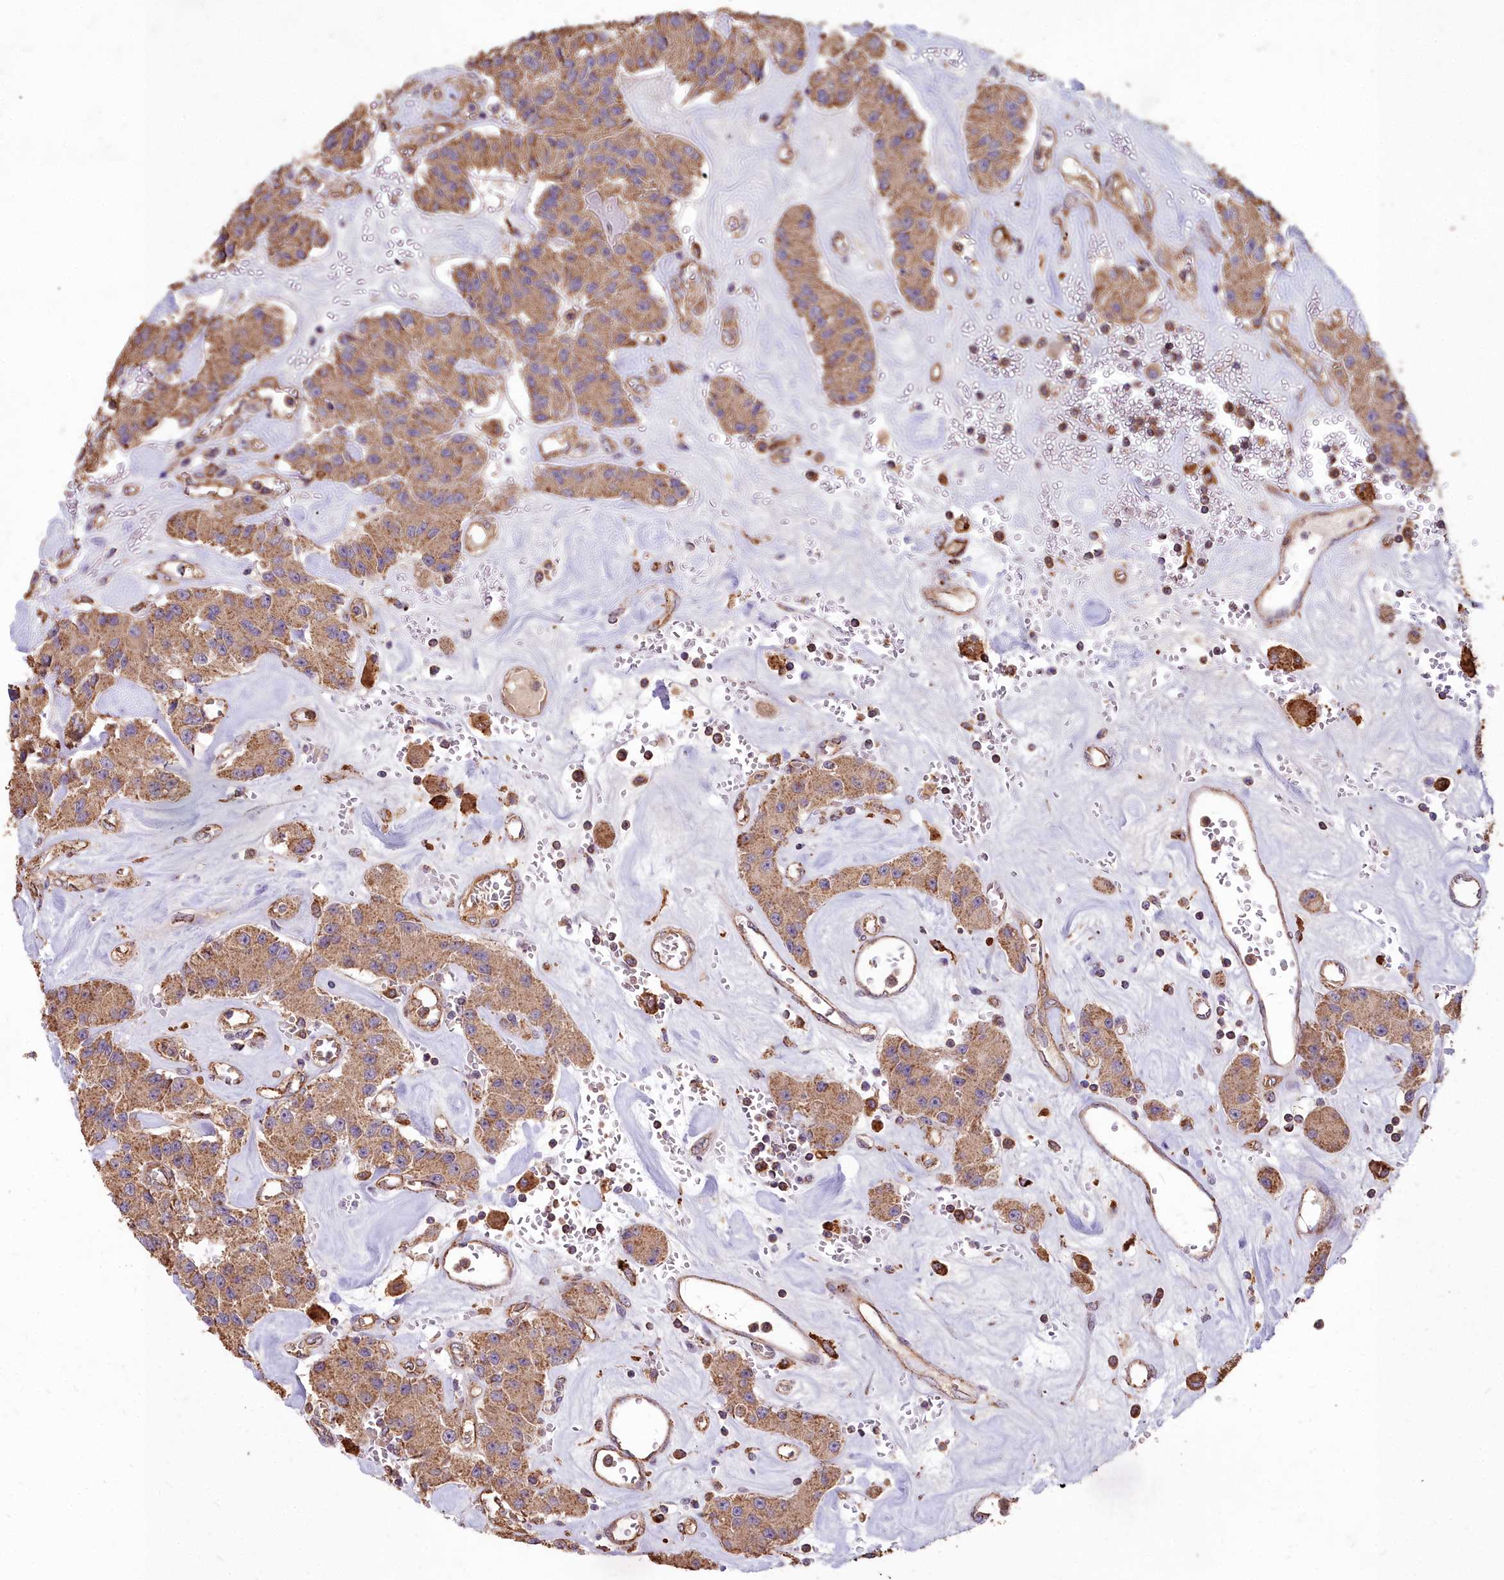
{"staining": {"intensity": "moderate", "quantity": ">75%", "location": "cytoplasmic/membranous"}, "tissue": "carcinoid", "cell_type": "Tumor cells", "image_type": "cancer", "snomed": [{"axis": "morphology", "description": "Carcinoid, malignant, NOS"}, {"axis": "topography", "description": "Pancreas"}], "caption": "IHC photomicrograph of human carcinoid stained for a protein (brown), which shows medium levels of moderate cytoplasmic/membranous positivity in approximately >75% of tumor cells.", "gene": "CEMIP2", "patient": {"sex": "male", "age": 41}}